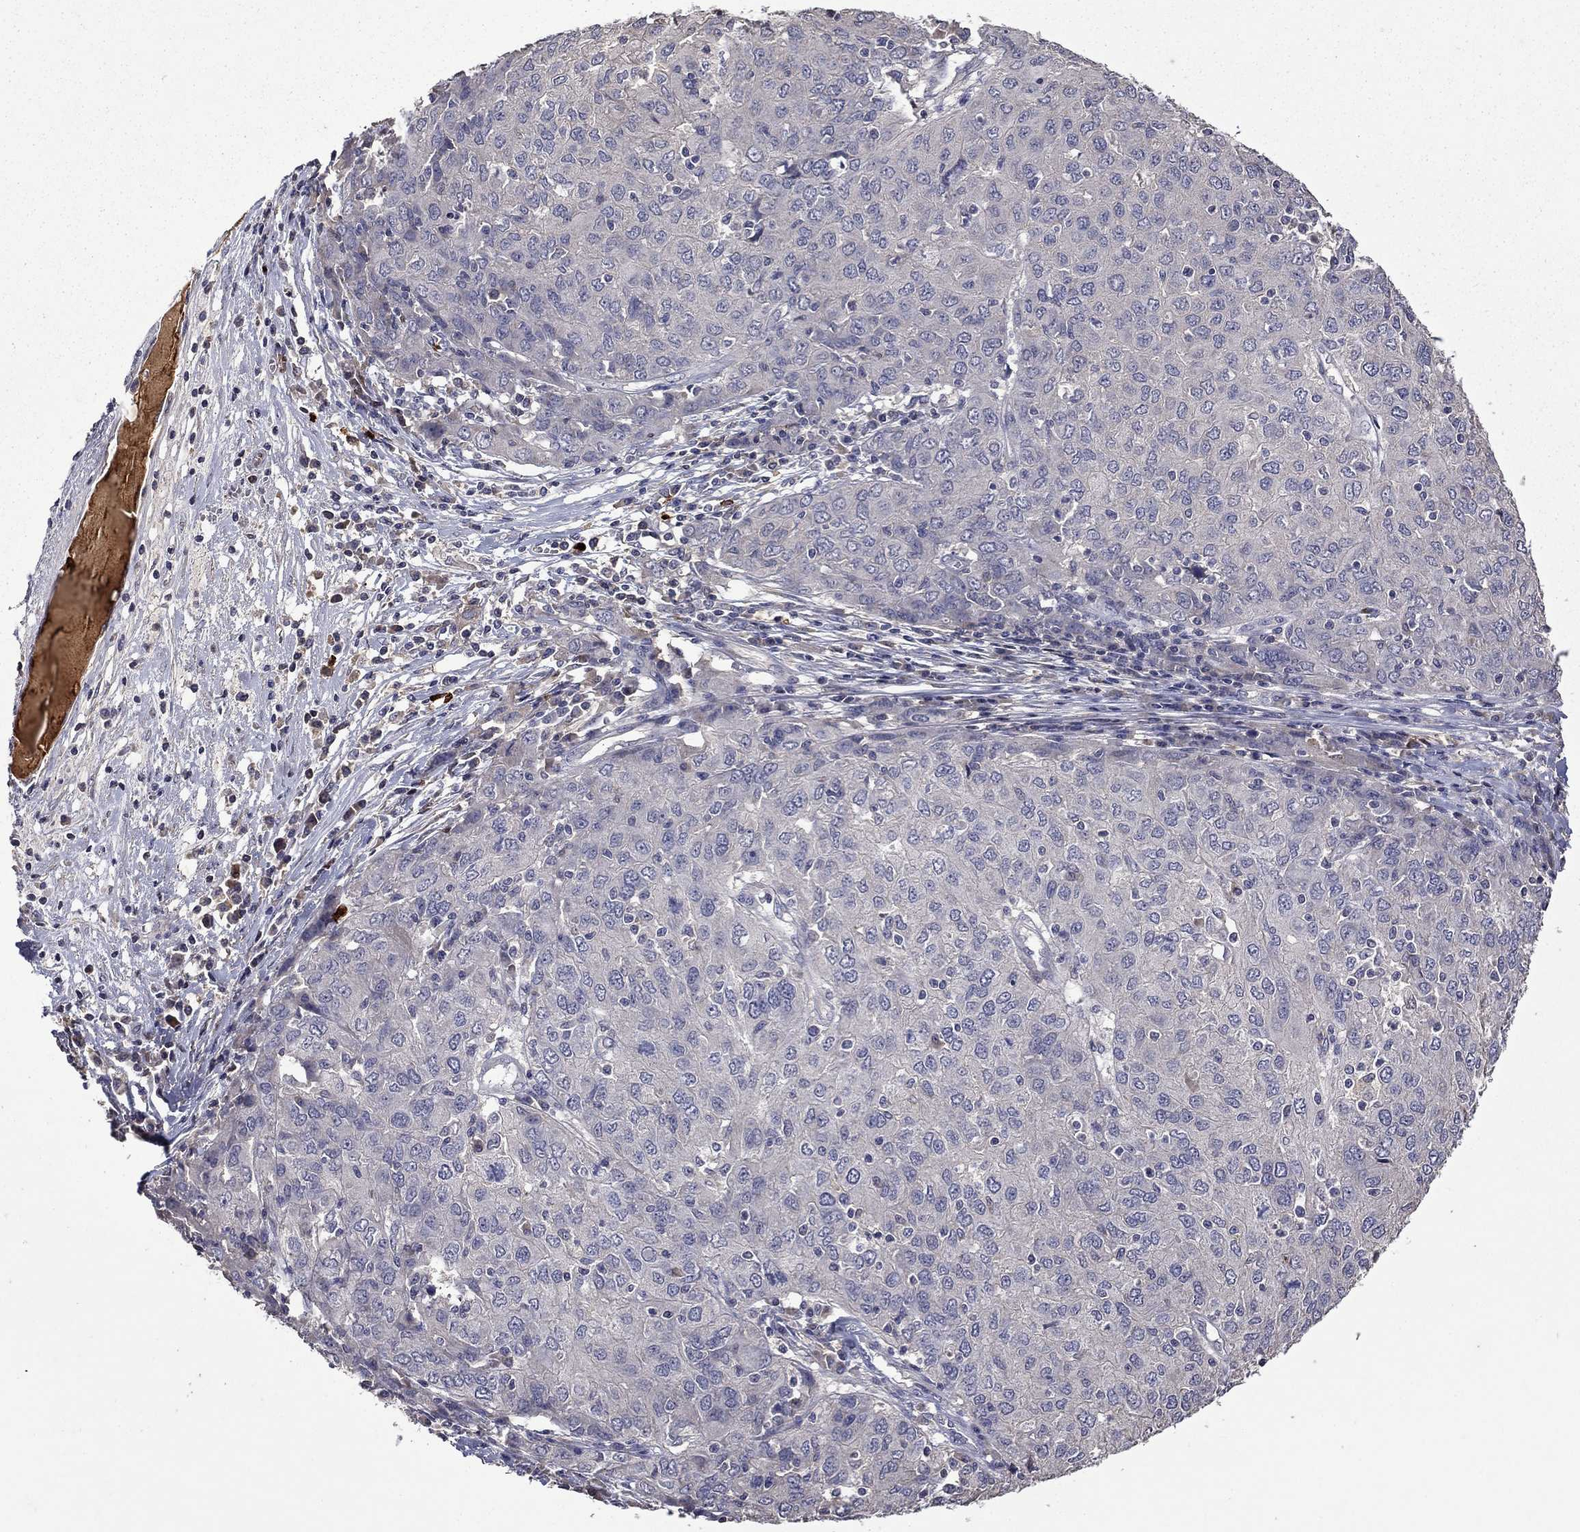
{"staining": {"intensity": "negative", "quantity": "none", "location": "none"}, "tissue": "ovarian cancer", "cell_type": "Tumor cells", "image_type": "cancer", "snomed": [{"axis": "morphology", "description": "Carcinoma, endometroid"}, {"axis": "topography", "description": "Ovary"}], "caption": "This is a photomicrograph of IHC staining of endometroid carcinoma (ovarian), which shows no staining in tumor cells.", "gene": "SATB1", "patient": {"sex": "female", "age": 50}}